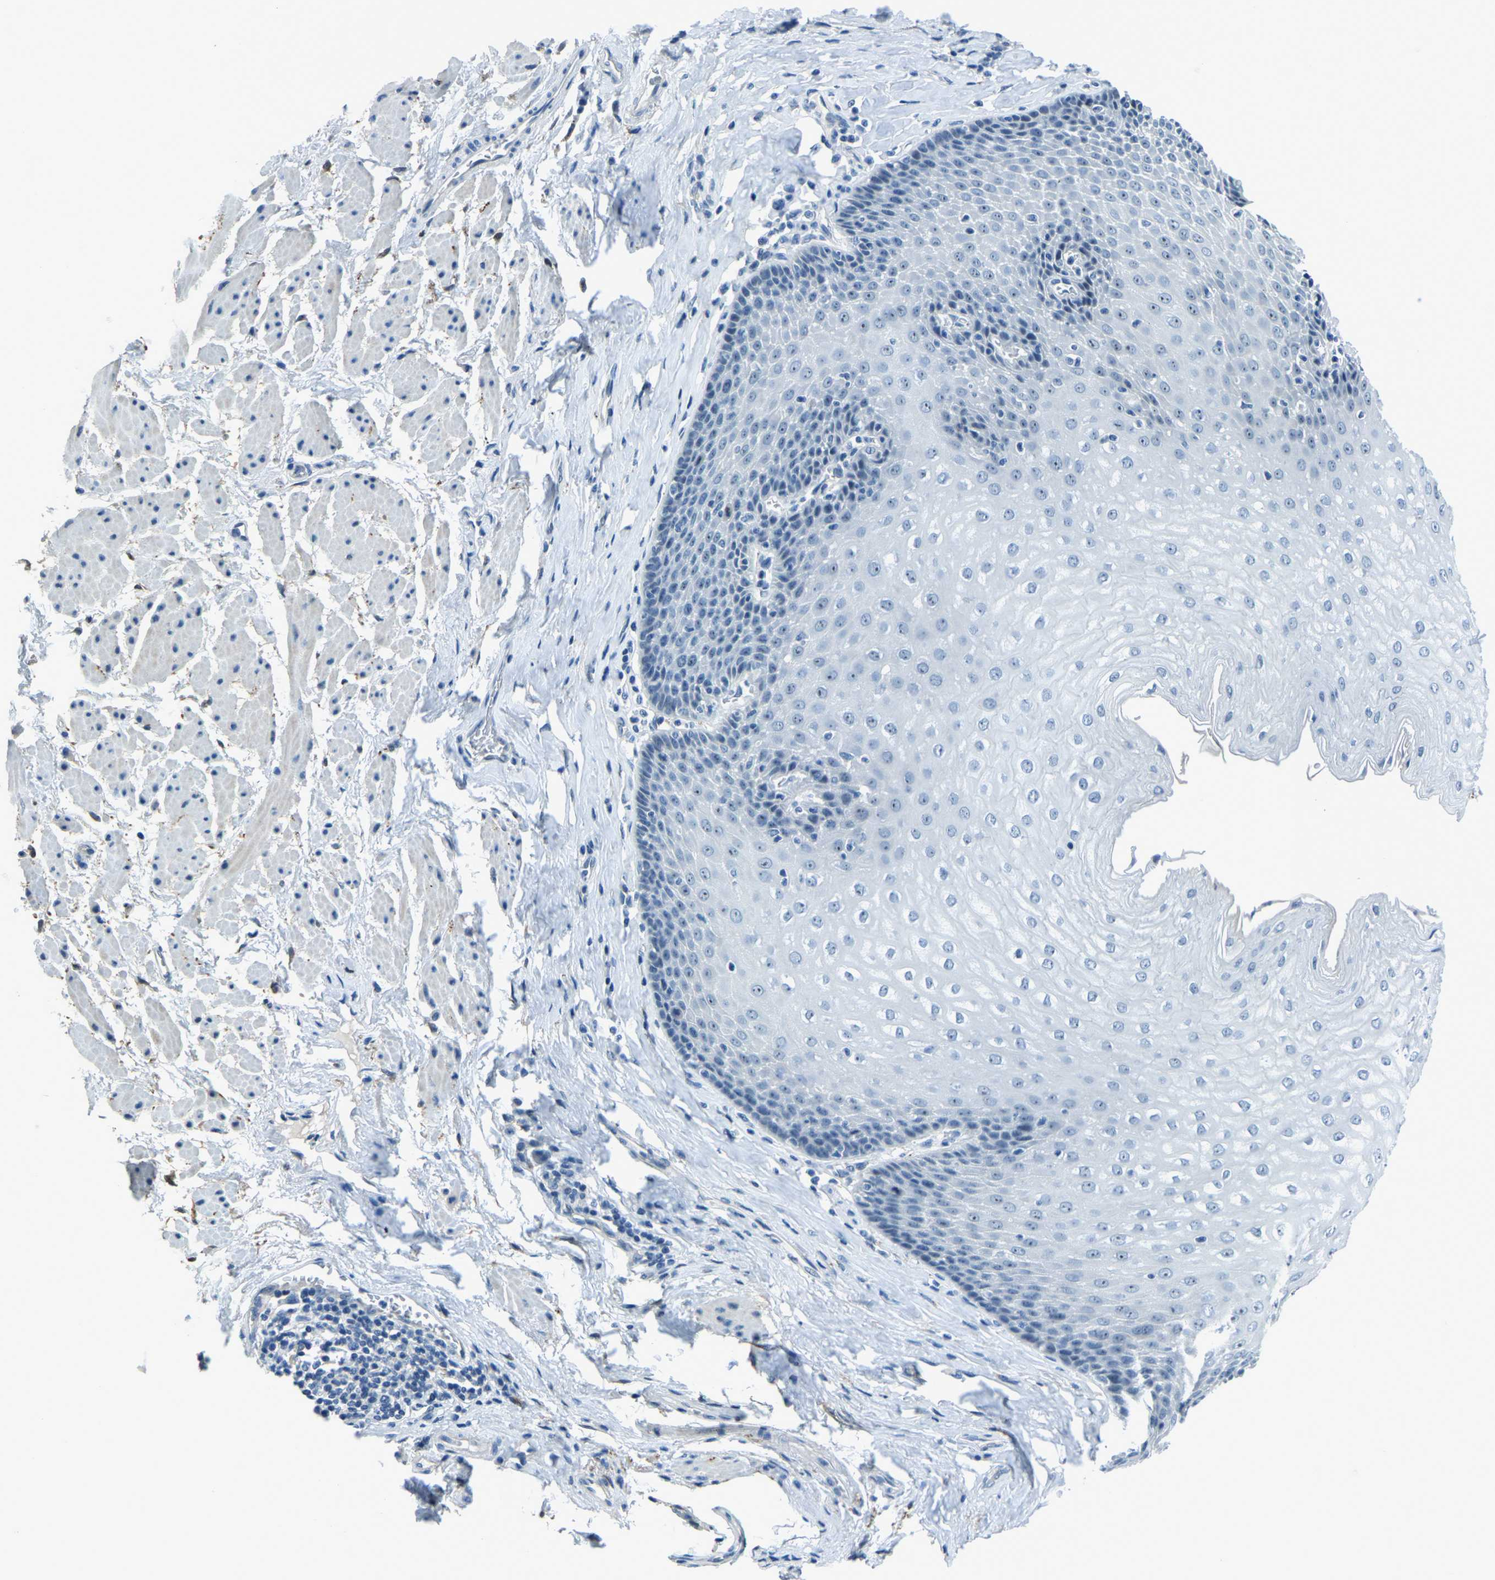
{"staining": {"intensity": "weak", "quantity": "<25%", "location": "nuclear"}, "tissue": "esophagus", "cell_type": "Squamous epithelial cells", "image_type": "normal", "snomed": [{"axis": "morphology", "description": "Normal tissue, NOS"}, {"axis": "topography", "description": "Esophagus"}], "caption": "An immunohistochemistry image of benign esophagus is shown. There is no staining in squamous epithelial cells of esophagus.", "gene": "RRP1", "patient": {"sex": "female", "age": 61}}